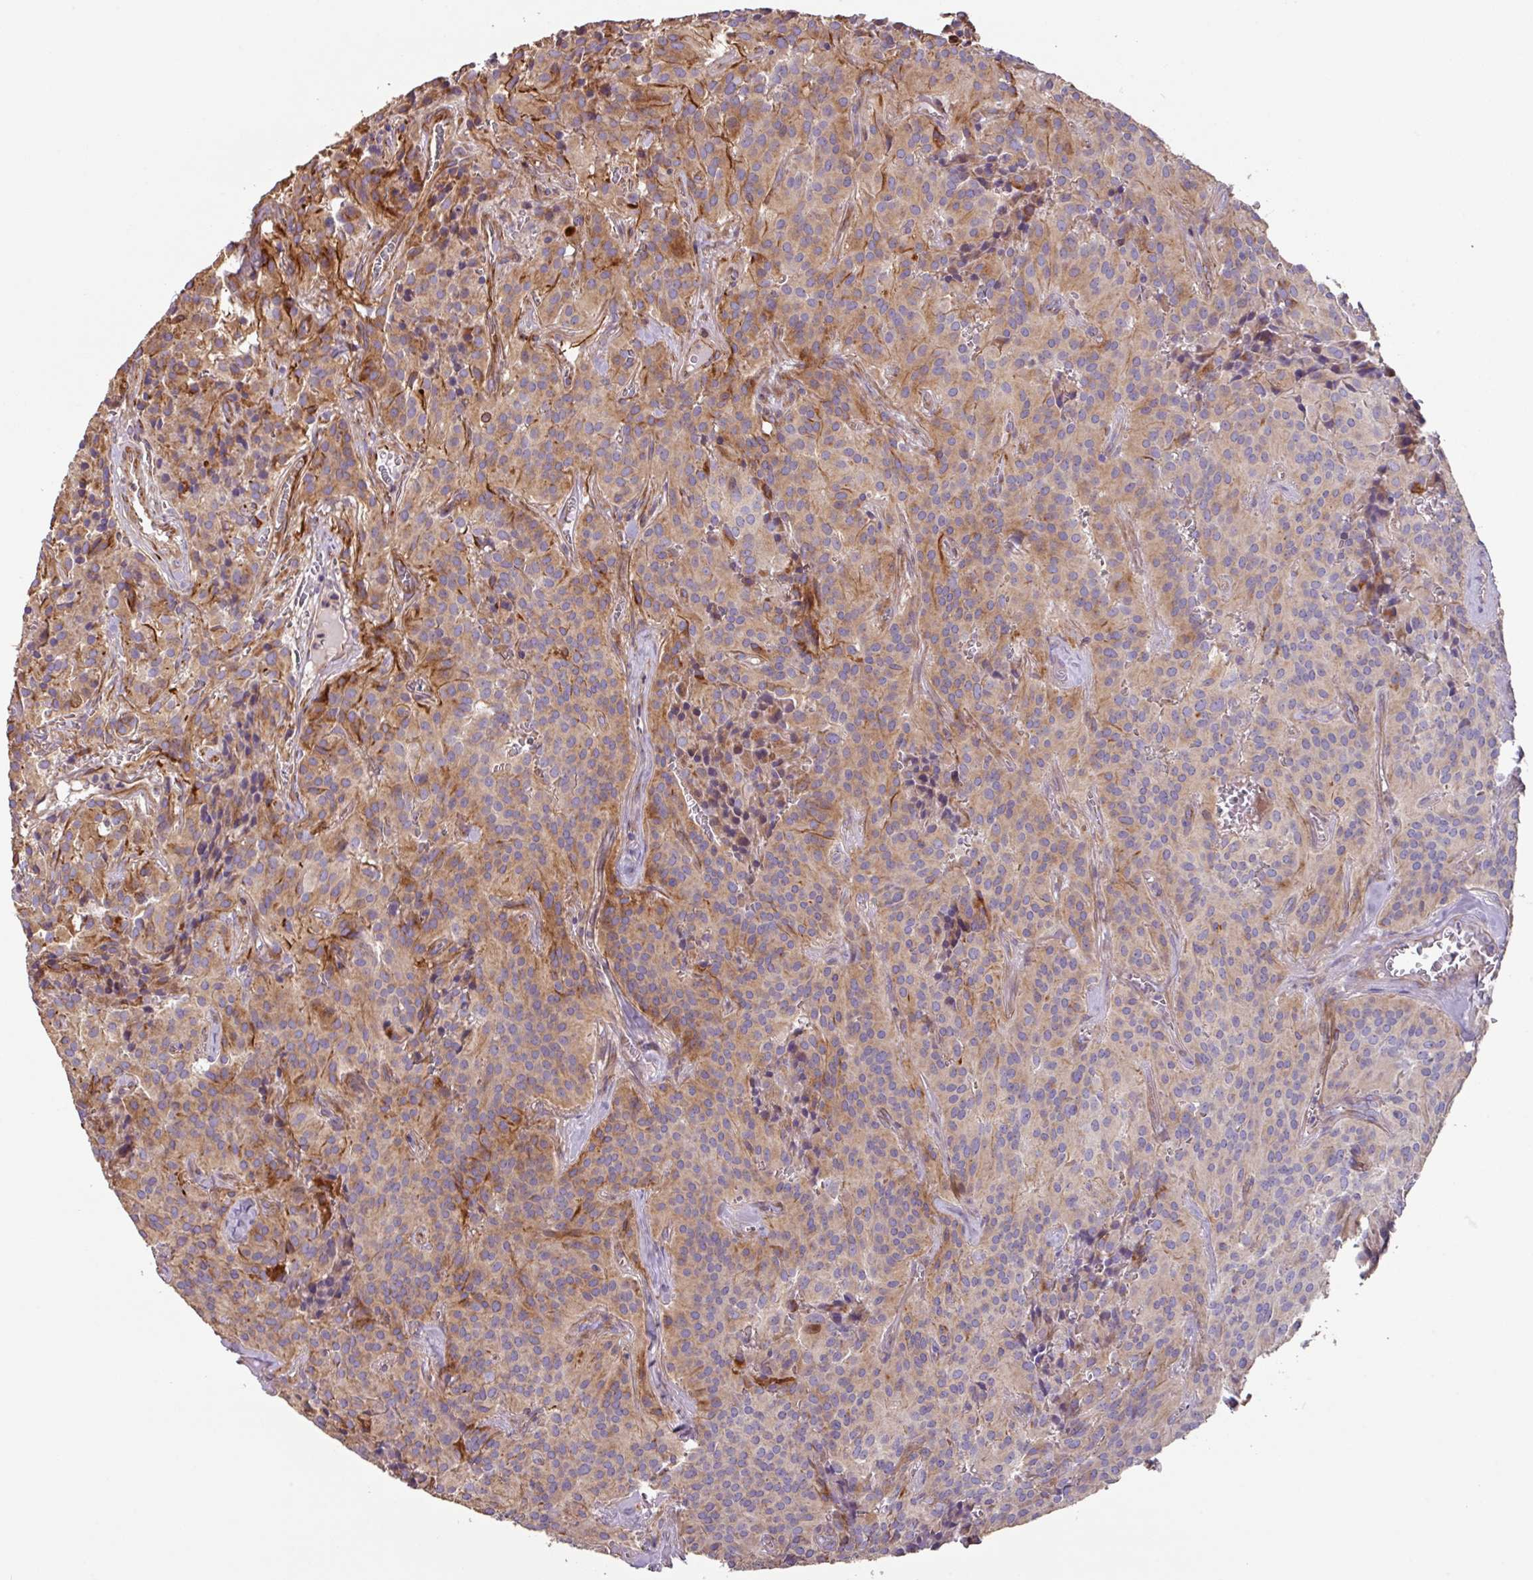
{"staining": {"intensity": "moderate", "quantity": ">75%", "location": "cytoplasmic/membranous"}, "tissue": "glioma", "cell_type": "Tumor cells", "image_type": "cancer", "snomed": [{"axis": "morphology", "description": "Glioma, malignant, Low grade"}, {"axis": "topography", "description": "Brain"}], "caption": "Human malignant glioma (low-grade) stained with a brown dye demonstrates moderate cytoplasmic/membranous positive expression in about >75% of tumor cells.", "gene": "MRRF", "patient": {"sex": "male", "age": 42}}